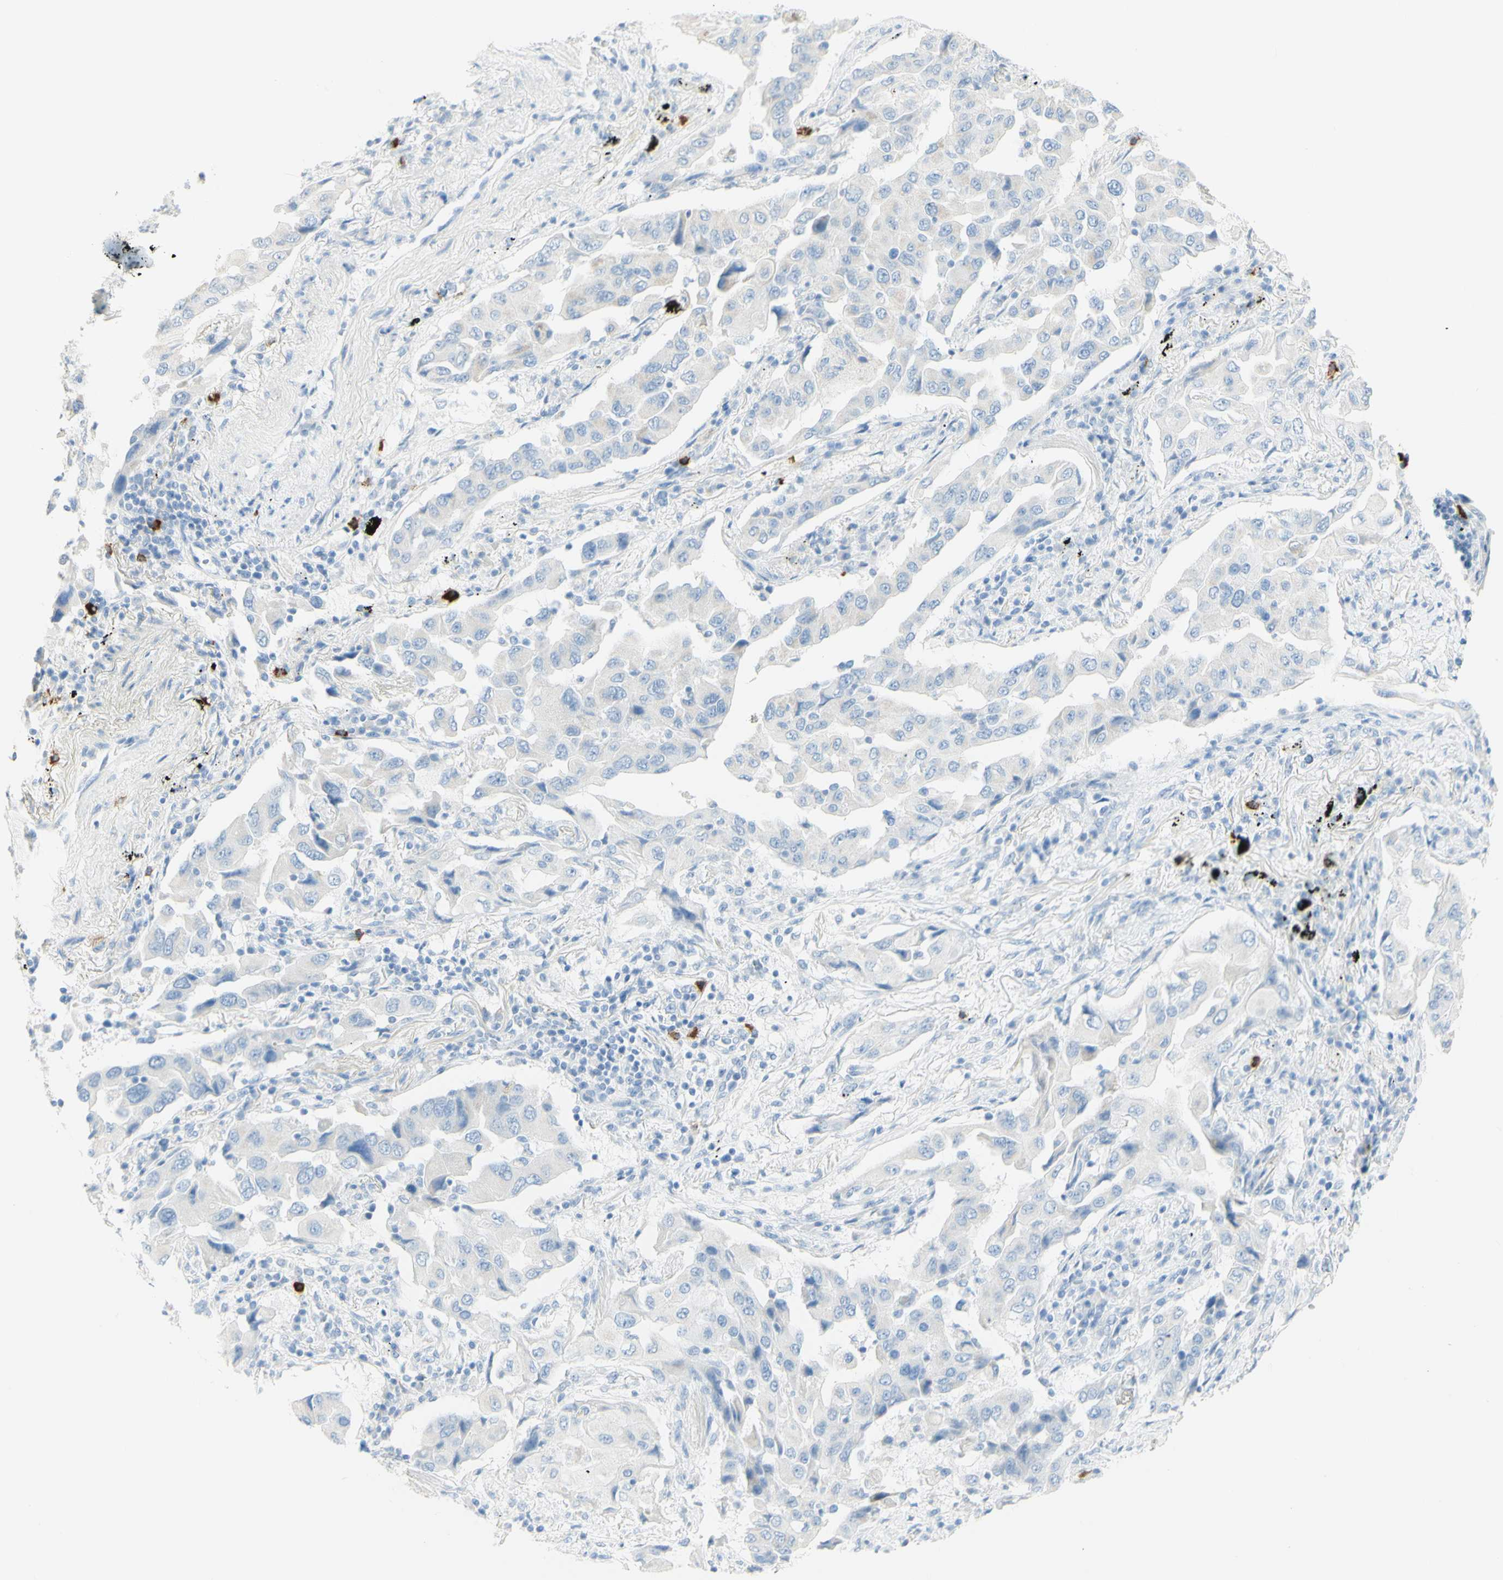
{"staining": {"intensity": "negative", "quantity": "none", "location": "none"}, "tissue": "lung cancer", "cell_type": "Tumor cells", "image_type": "cancer", "snomed": [{"axis": "morphology", "description": "Adenocarcinoma, NOS"}, {"axis": "topography", "description": "Lung"}], "caption": "A photomicrograph of lung adenocarcinoma stained for a protein displays no brown staining in tumor cells.", "gene": "LETM1", "patient": {"sex": "female", "age": 65}}